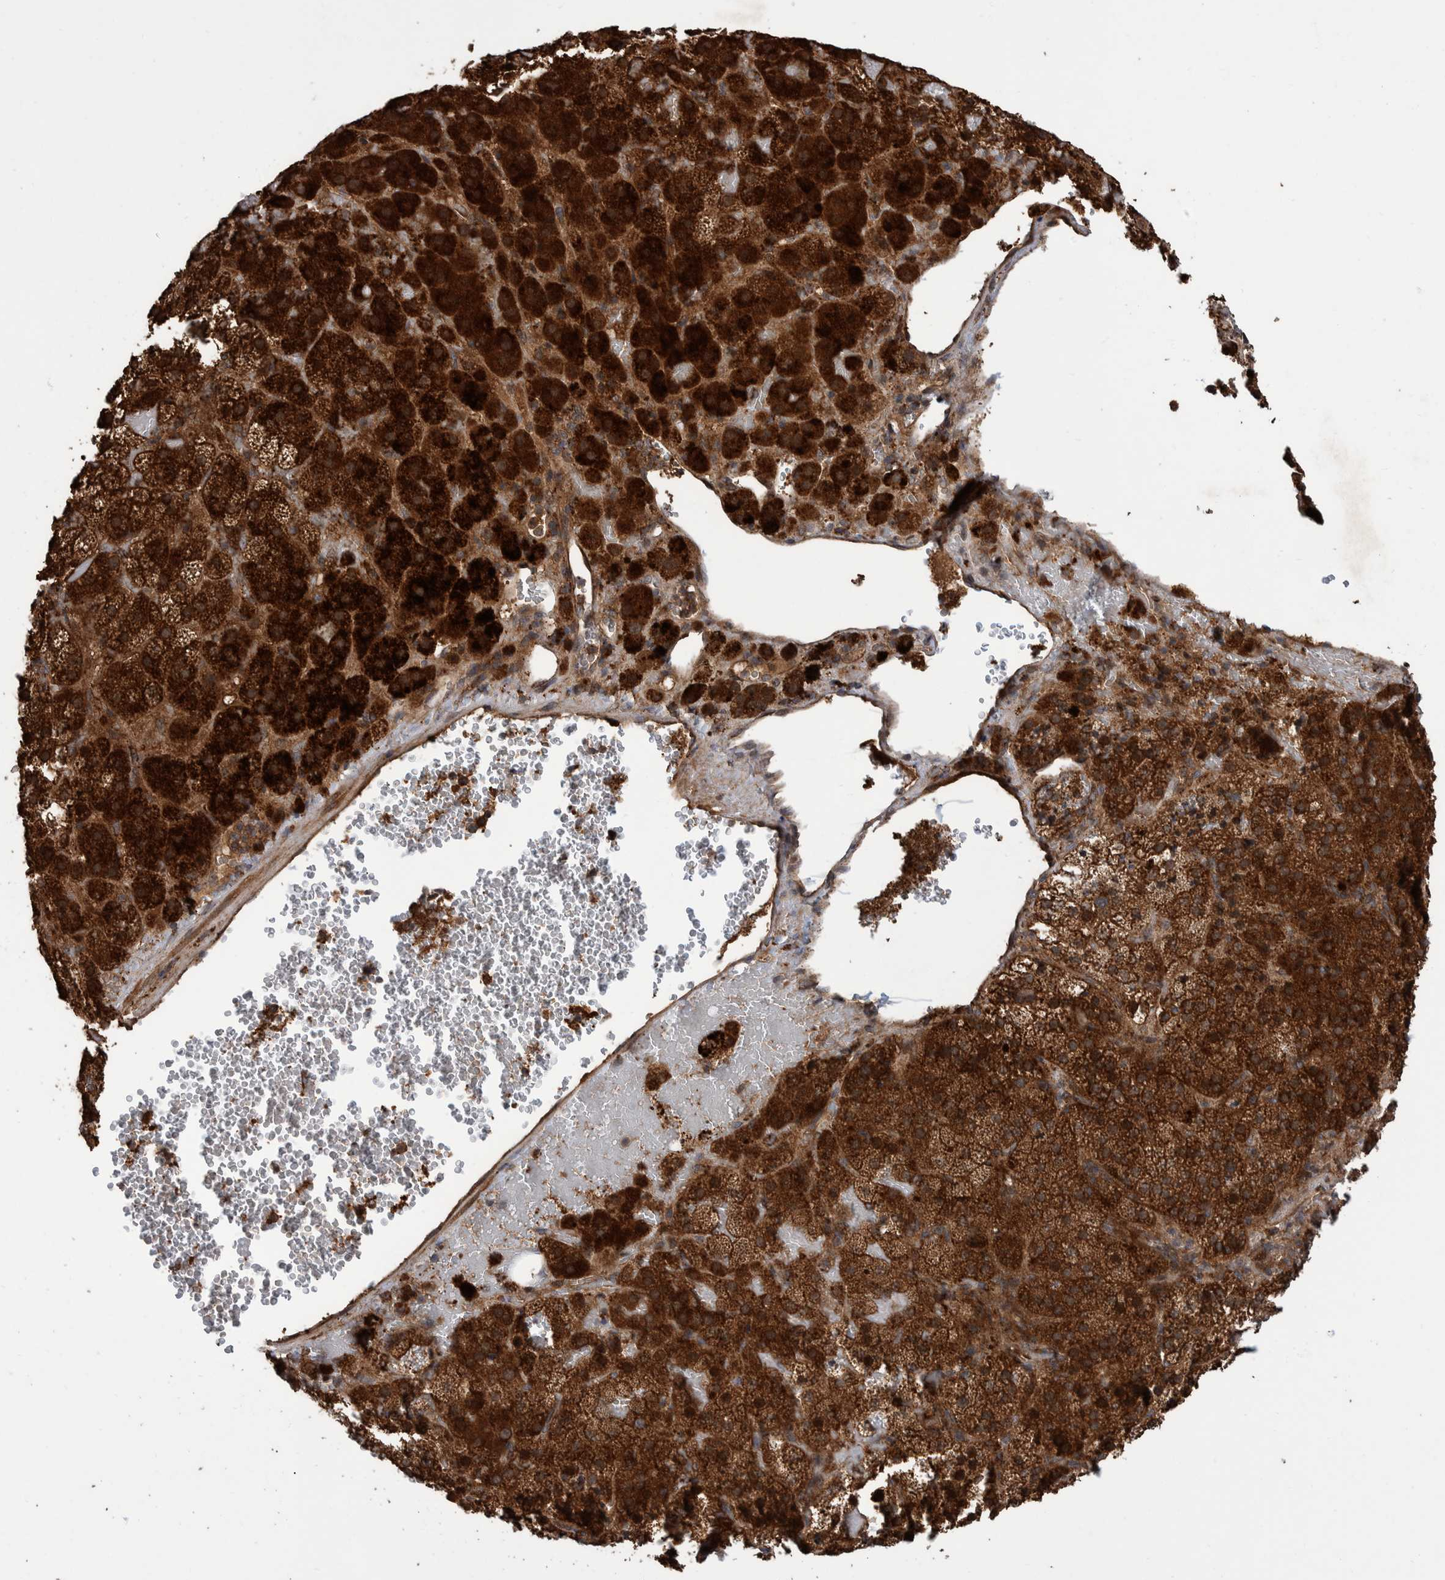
{"staining": {"intensity": "strong", "quantity": ">75%", "location": "cytoplasmic/membranous"}, "tissue": "adrenal gland", "cell_type": "Glandular cells", "image_type": "normal", "snomed": [{"axis": "morphology", "description": "Normal tissue, NOS"}, {"axis": "topography", "description": "Adrenal gland"}], "caption": "Immunohistochemistry (IHC) histopathology image of benign adrenal gland: adrenal gland stained using IHC displays high levels of strong protein expression localized specifically in the cytoplasmic/membranous of glandular cells, appearing as a cytoplasmic/membranous brown color.", "gene": "VBP1", "patient": {"sex": "female", "age": 59}}